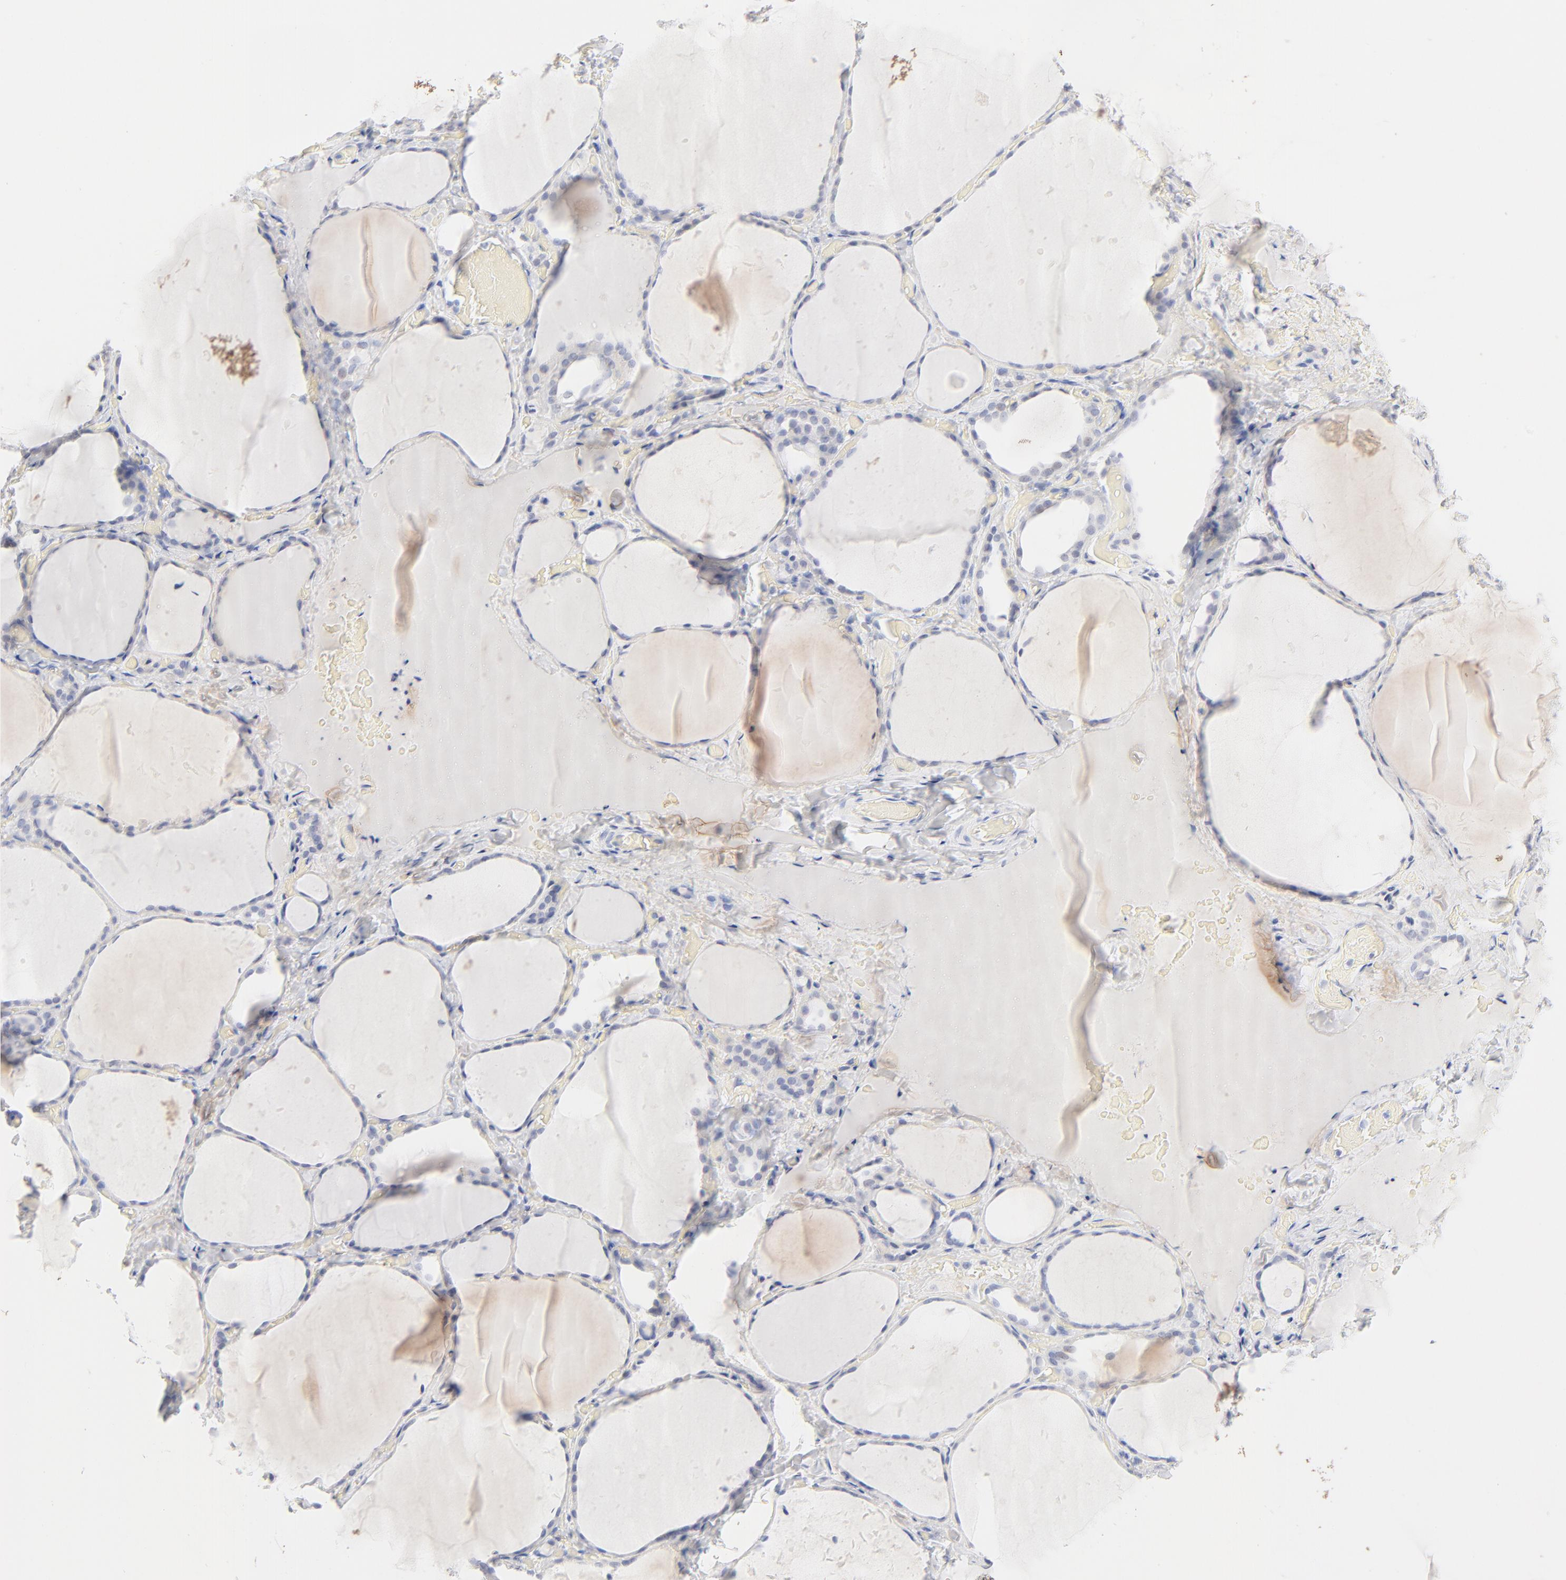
{"staining": {"intensity": "negative", "quantity": "none", "location": "none"}, "tissue": "thyroid gland", "cell_type": "Glandular cells", "image_type": "normal", "snomed": [{"axis": "morphology", "description": "Normal tissue, NOS"}, {"axis": "topography", "description": "Thyroid gland"}], "caption": "Human thyroid gland stained for a protein using immunohistochemistry (IHC) exhibits no expression in glandular cells.", "gene": "ONECUT1", "patient": {"sex": "female", "age": 22}}